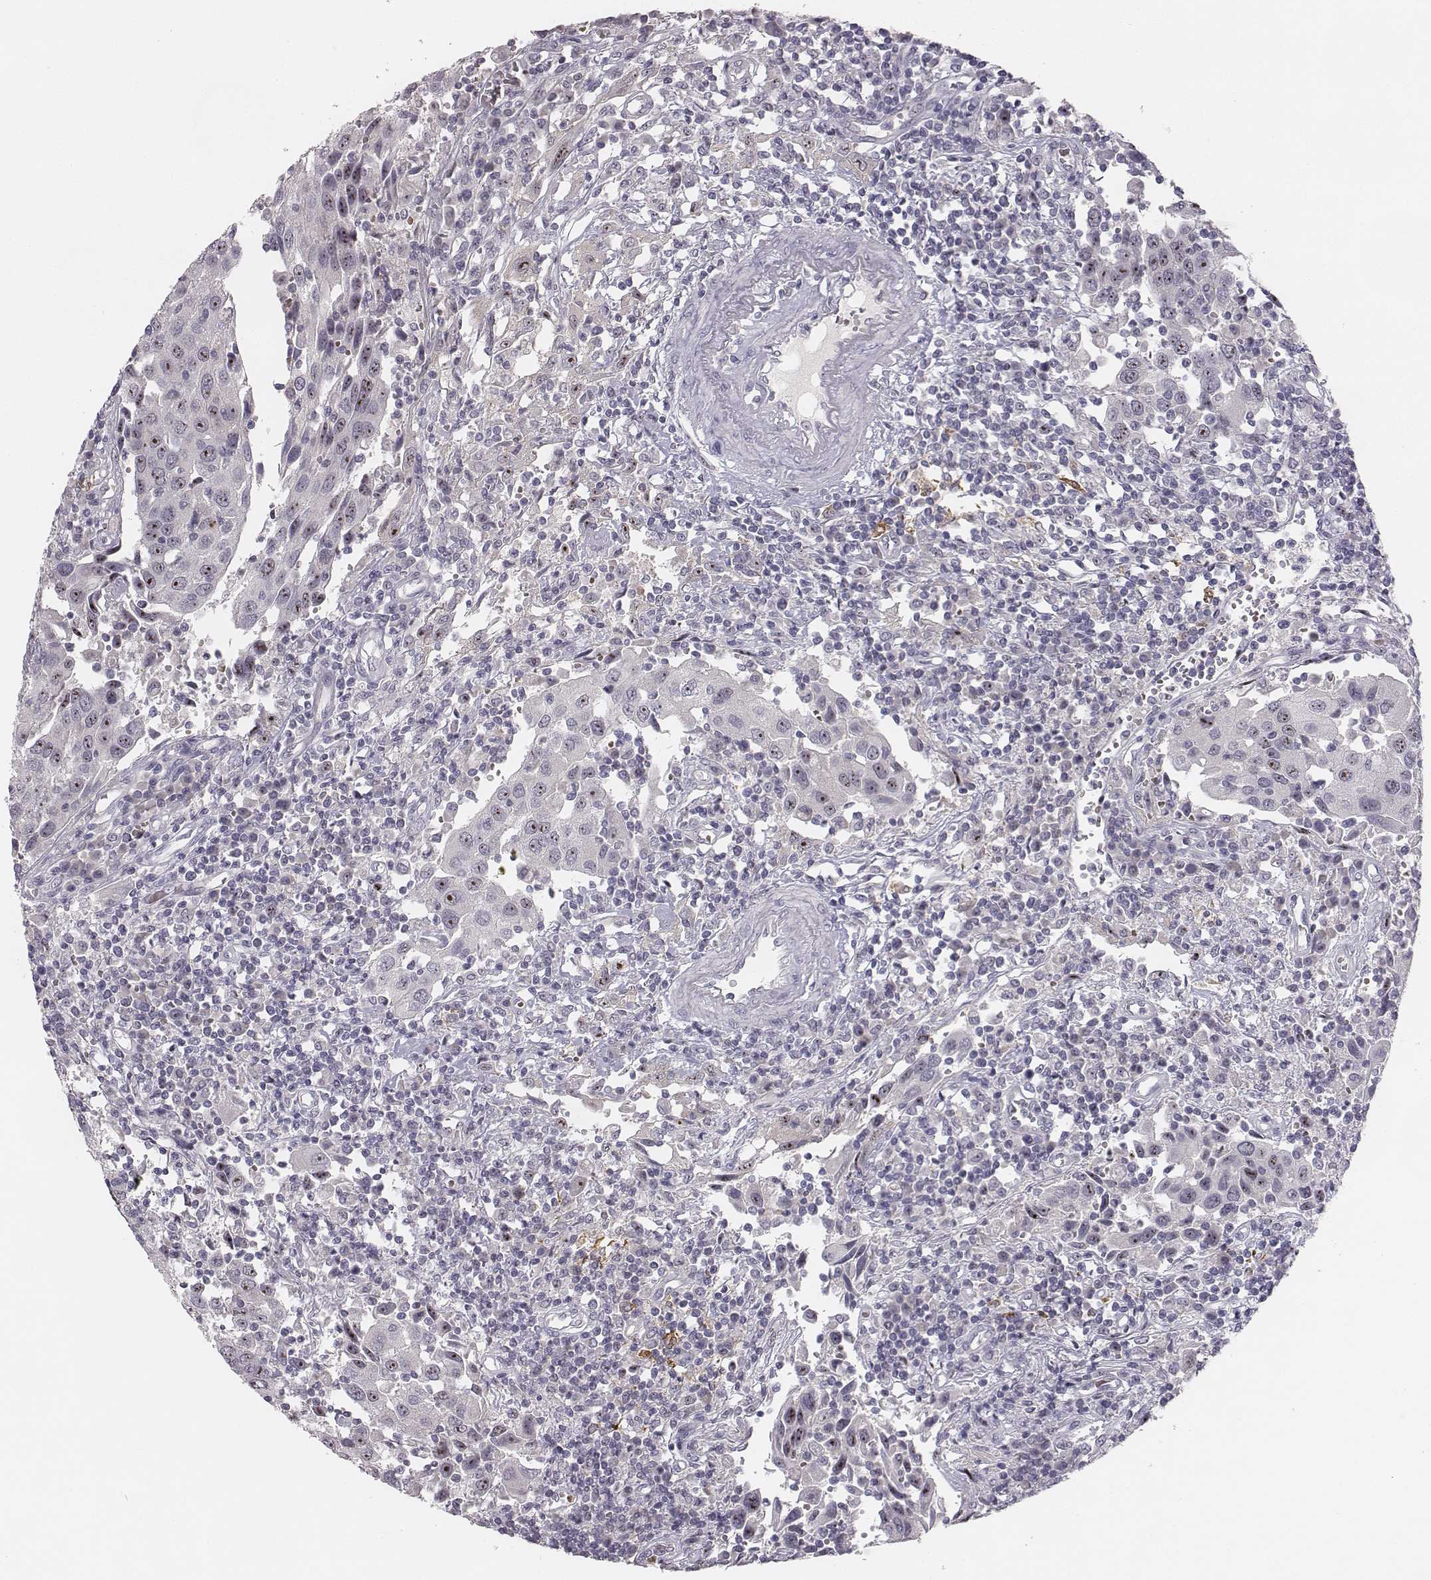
{"staining": {"intensity": "strong", "quantity": "25%-75%", "location": "nuclear"}, "tissue": "urothelial cancer", "cell_type": "Tumor cells", "image_type": "cancer", "snomed": [{"axis": "morphology", "description": "Urothelial carcinoma, High grade"}, {"axis": "topography", "description": "Urinary bladder"}], "caption": "A high-resolution image shows IHC staining of high-grade urothelial carcinoma, which reveals strong nuclear expression in approximately 25%-75% of tumor cells.", "gene": "NIFK", "patient": {"sex": "female", "age": 85}}